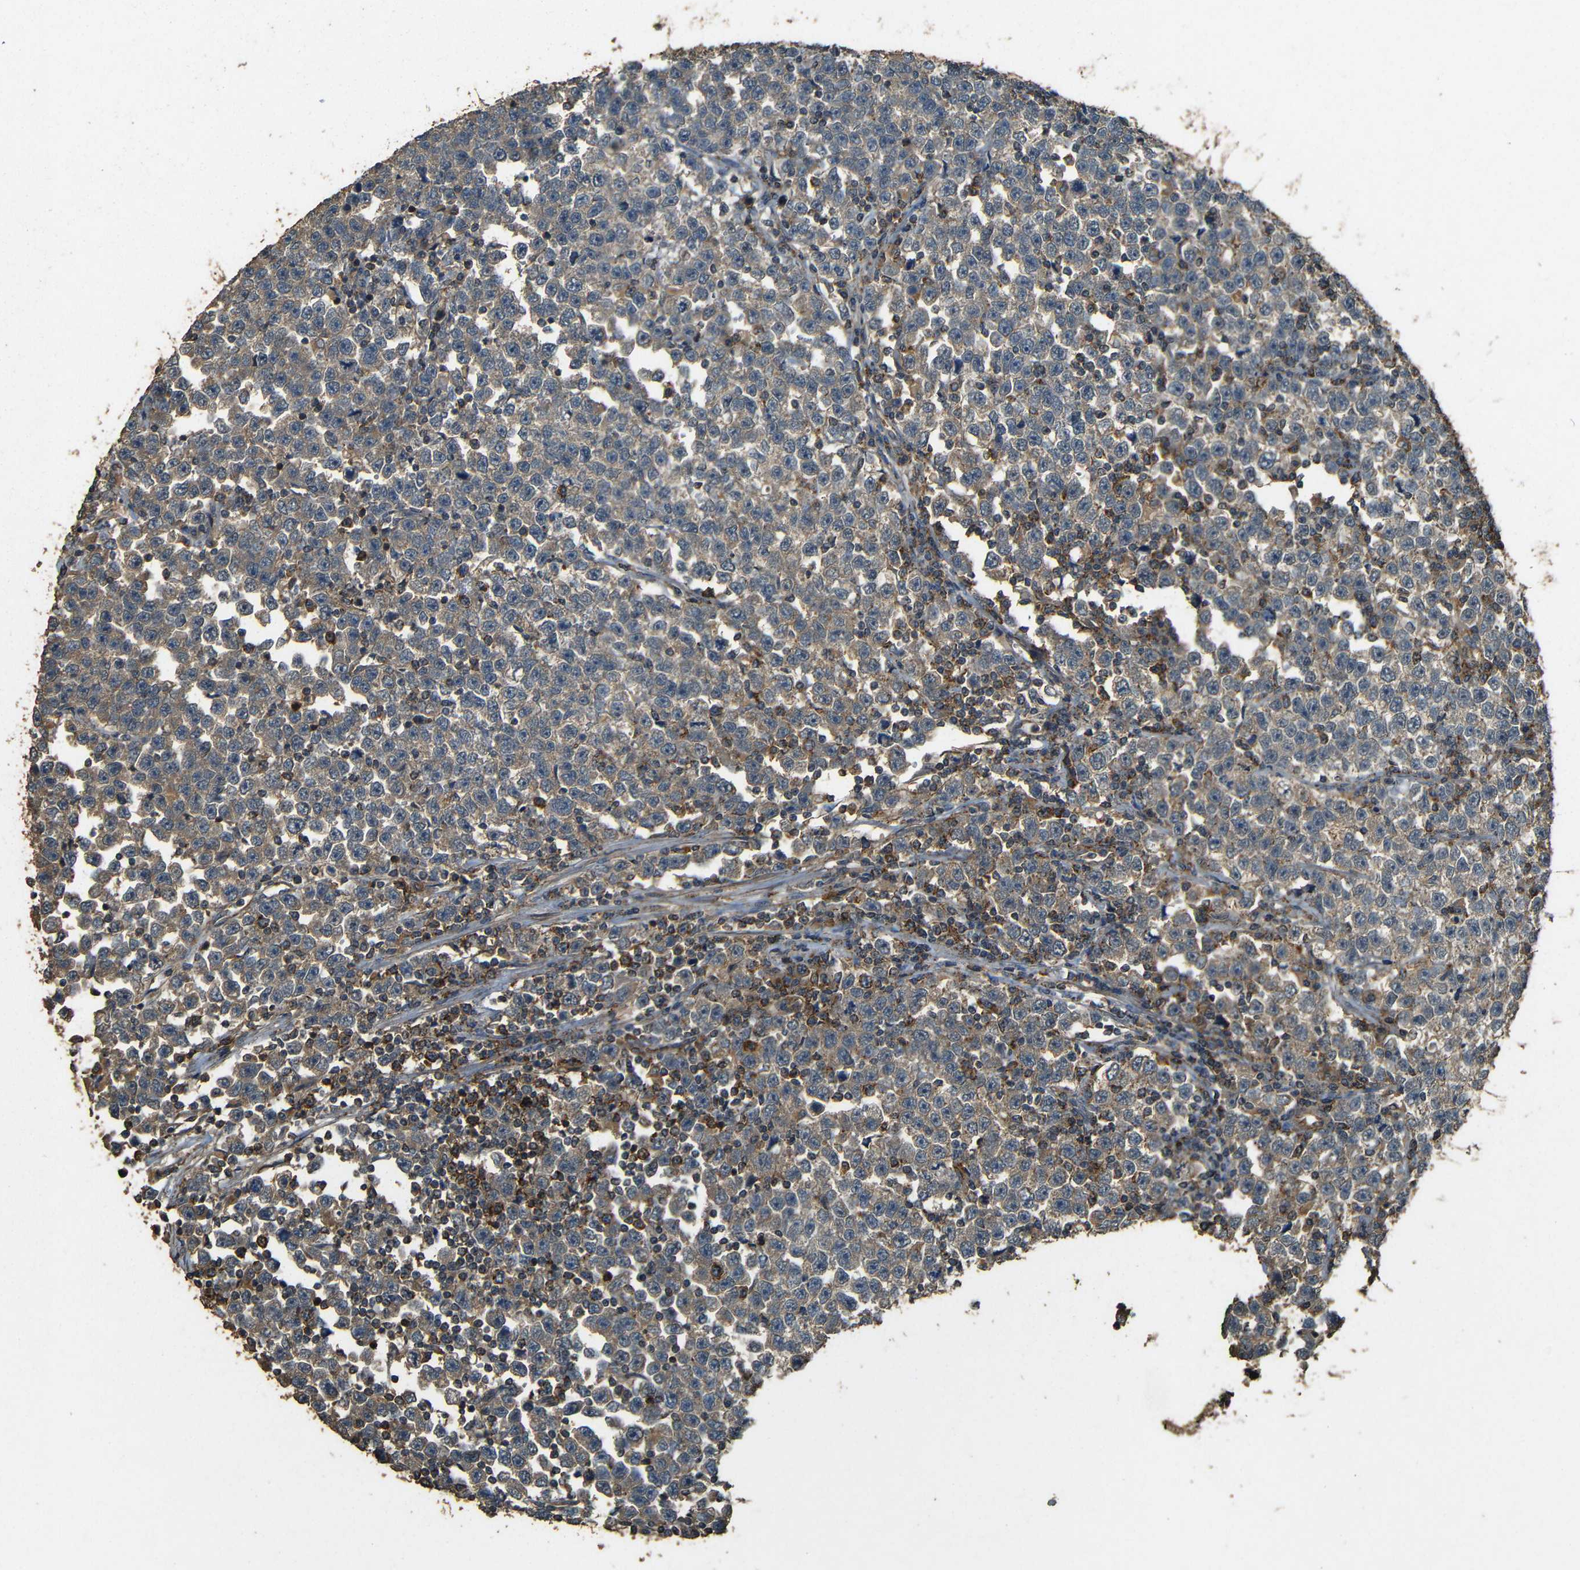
{"staining": {"intensity": "weak", "quantity": "25%-75%", "location": "cytoplasmic/membranous"}, "tissue": "testis cancer", "cell_type": "Tumor cells", "image_type": "cancer", "snomed": [{"axis": "morphology", "description": "Seminoma, NOS"}, {"axis": "topography", "description": "Testis"}], "caption": "Tumor cells exhibit weak cytoplasmic/membranous positivity in about 25%-75% of cells in seminoma (testis). (Brightfield microscopy of DAB IHC at high magnification).", "gene": "PDE5A", "patient": {"sex": "male", "age": 43}}